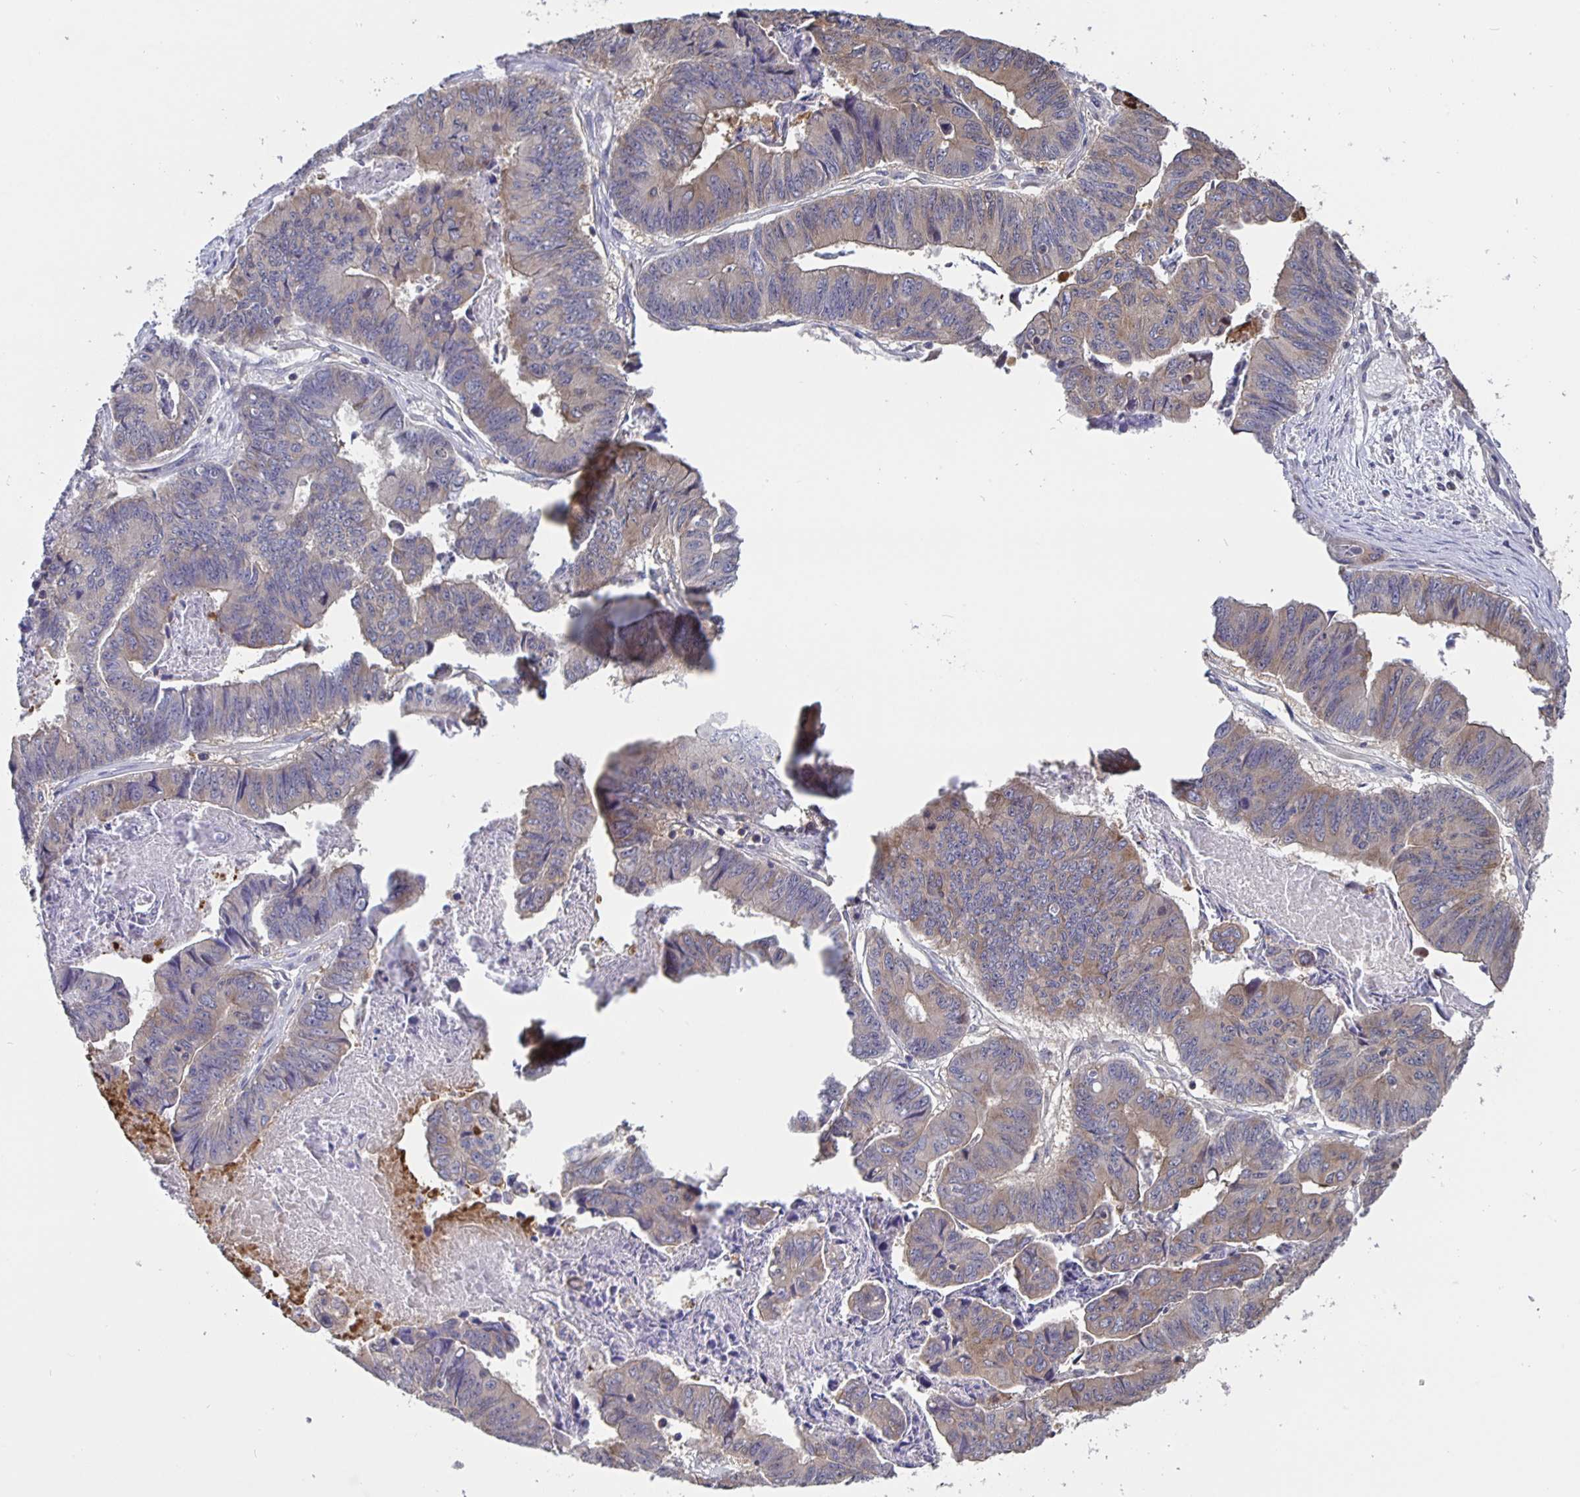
{"staining": {"intensity": "weak", "quantity": "25%-75%", "location": "cytoplasmic/membranous"}, "tissue": "stomach cancer", "cell_type": "Tumor cells", "image_type": "cancer", "snomed": [{"axis": "morphology", "description": "Adenocarcinoma, NOS"}, {"axis": "topography", "description": "Stomach, lower"}], "caption": "IHC micrograph of neoplastic tissue: human stomach cancer stained using immunohistochemistry demonstrates low levels of weak protein expression localized specifically in the cytoplasmic/membranous of tumor cells, appearing as a cytoplasmic/membranous brown color.", "gene": "FEM1C", "patient": {"sex": "male", "age": 77}}